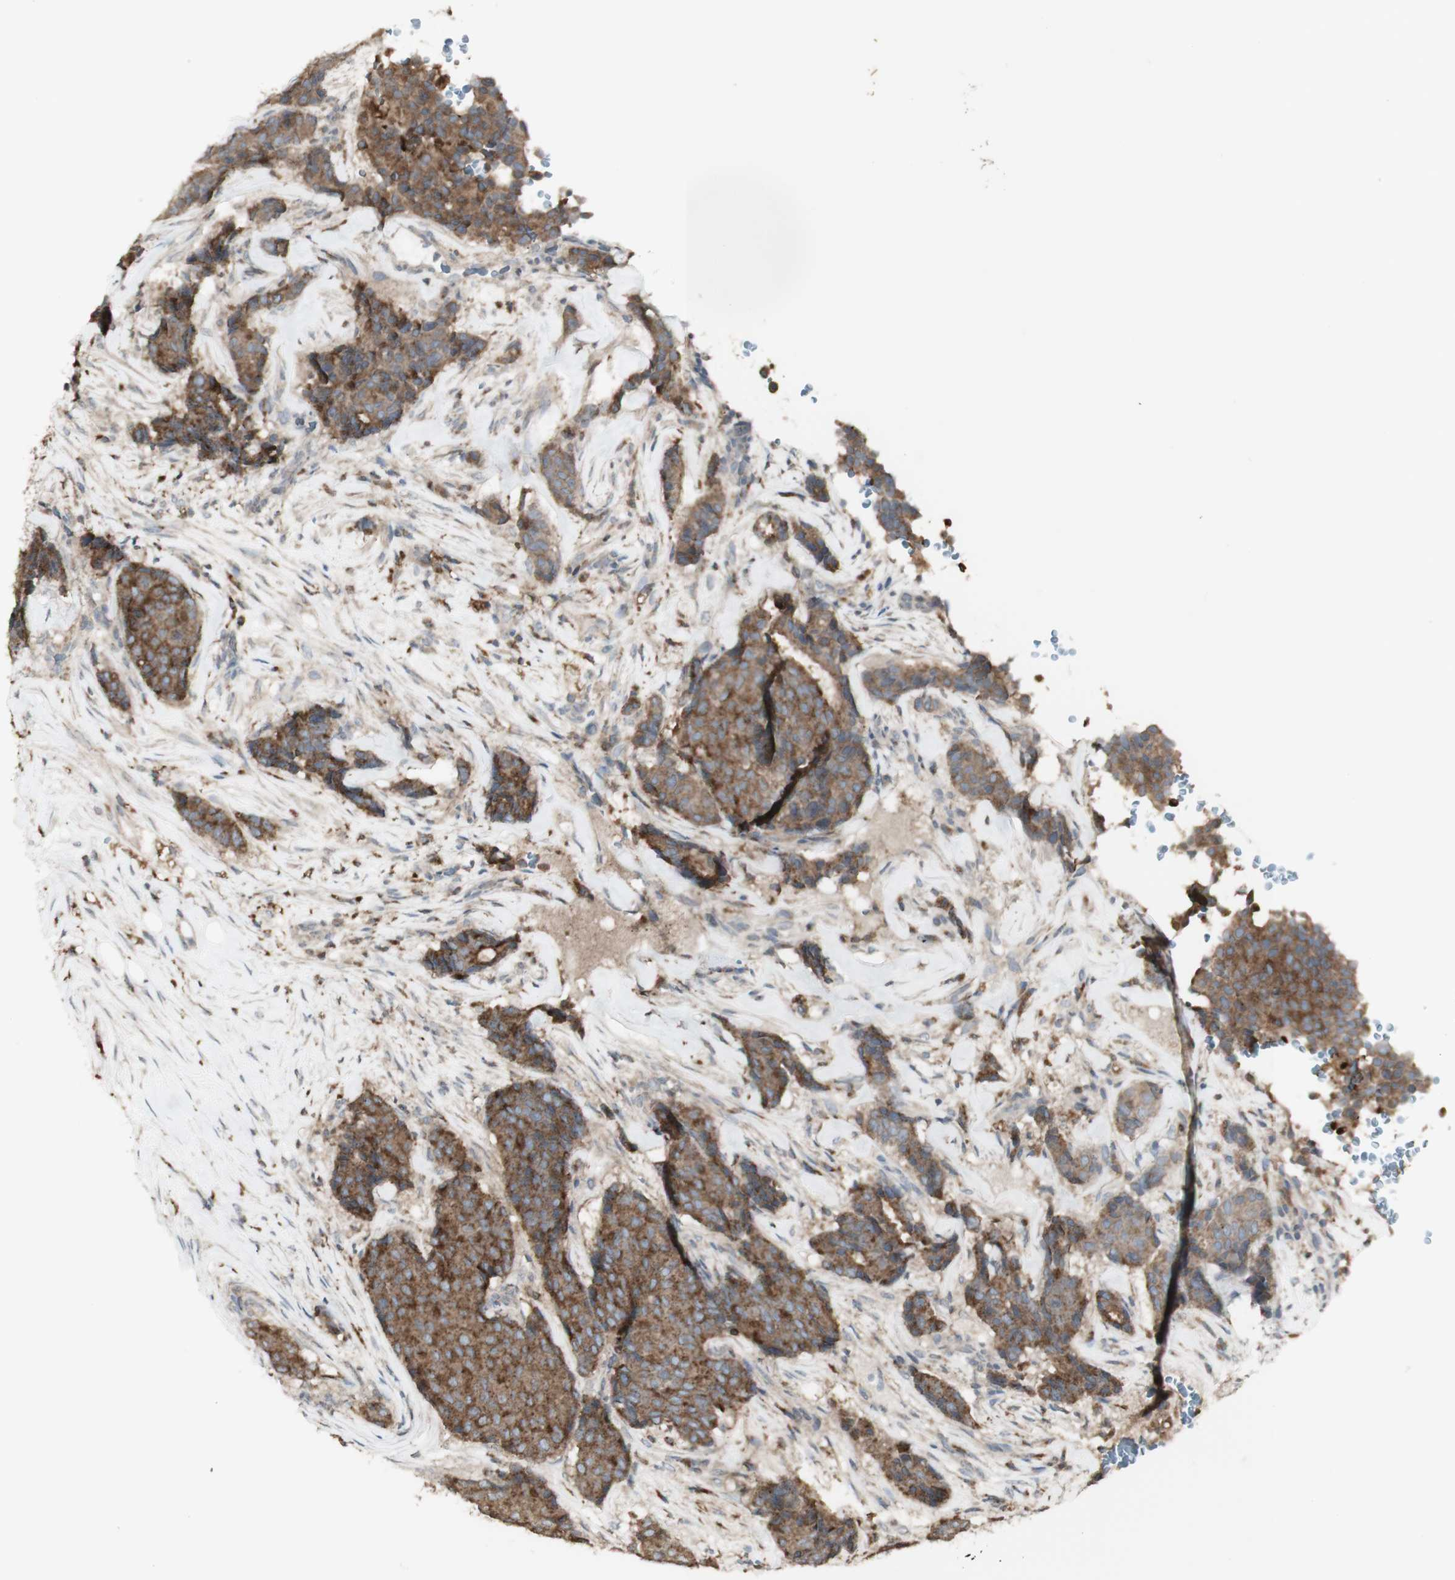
{"staining": {"intensity": "strong", "quantity": ">75%", "location": "cytoplasmic/membranous"}, "tissue": "breast cancer", "cell_type": "Tumor cells", "image_type": "cancer", "snomed": [{"axis": "morphology", "description": "Duct carcinoma"}, {"axis": "topography", "description": "Breast"}], "caption": "Breast intraductal carcinoma was stained to show a protein in brown. There is high levels of strong cytoplasmic/membranous expression in about >75% of tumor cells.", "gene": "ATP6V1E1", "patient": {"sex": "female", "age": 75}}